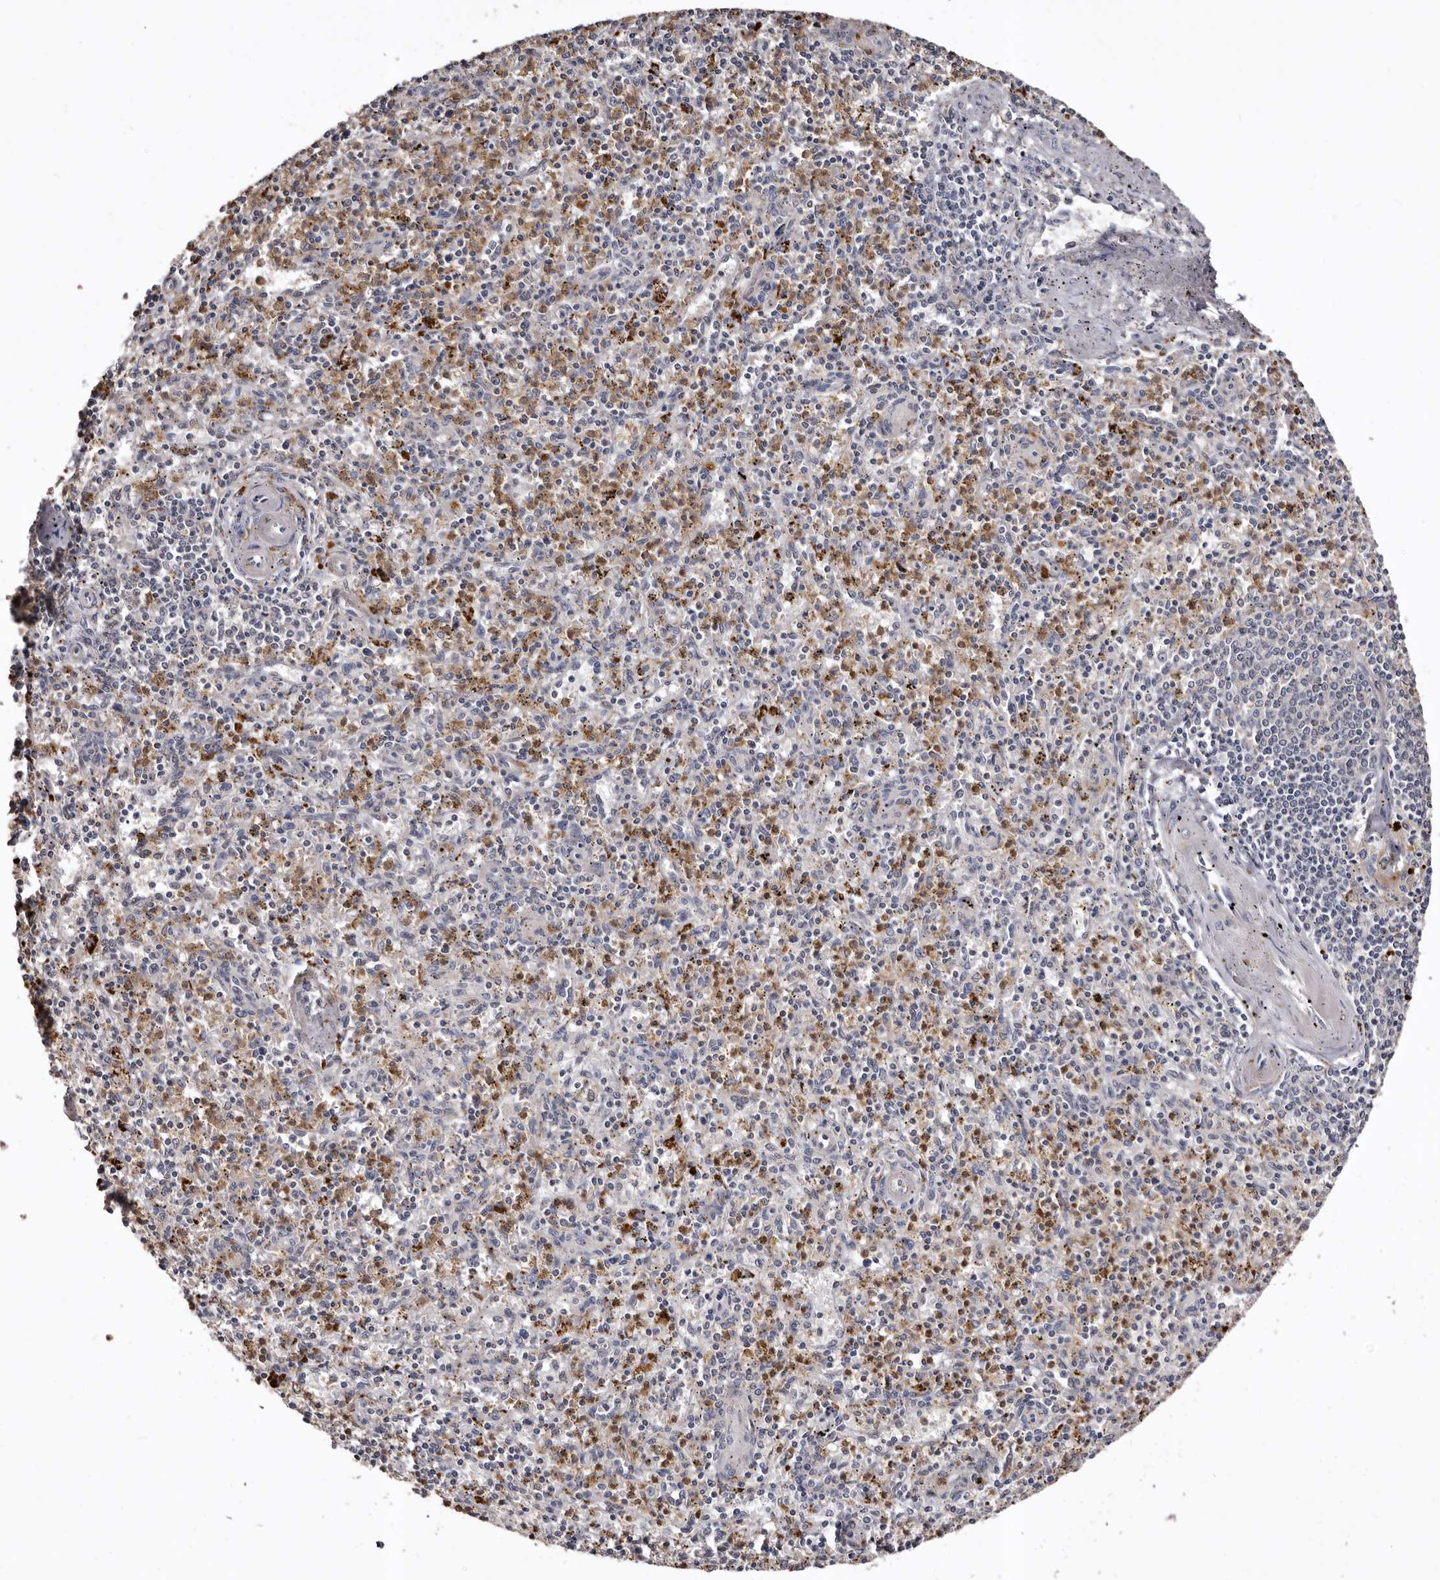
{"staining": {"intensity": "moderate", "quantity": "<25%", "location": "cytoplasmic/membranous"}, "tissue": "spleen", "cell_type": "Cells in red pulp", "image_type": "normal", "snomed": [{"axis": "morphology", "description": "Normal tissue, NOS"}, {"axis": "topography", "description": "Spleen"}], "caption": "Immunohistochemistry histopathology image of benign spleen stained for a protein (brown), which displays low levels of moderate cytoplasmic/membranous positivity in about <25% of cells in red pulp.", "gene": "SLC10A4", "patient": {"sex": "male", "age": 72}}